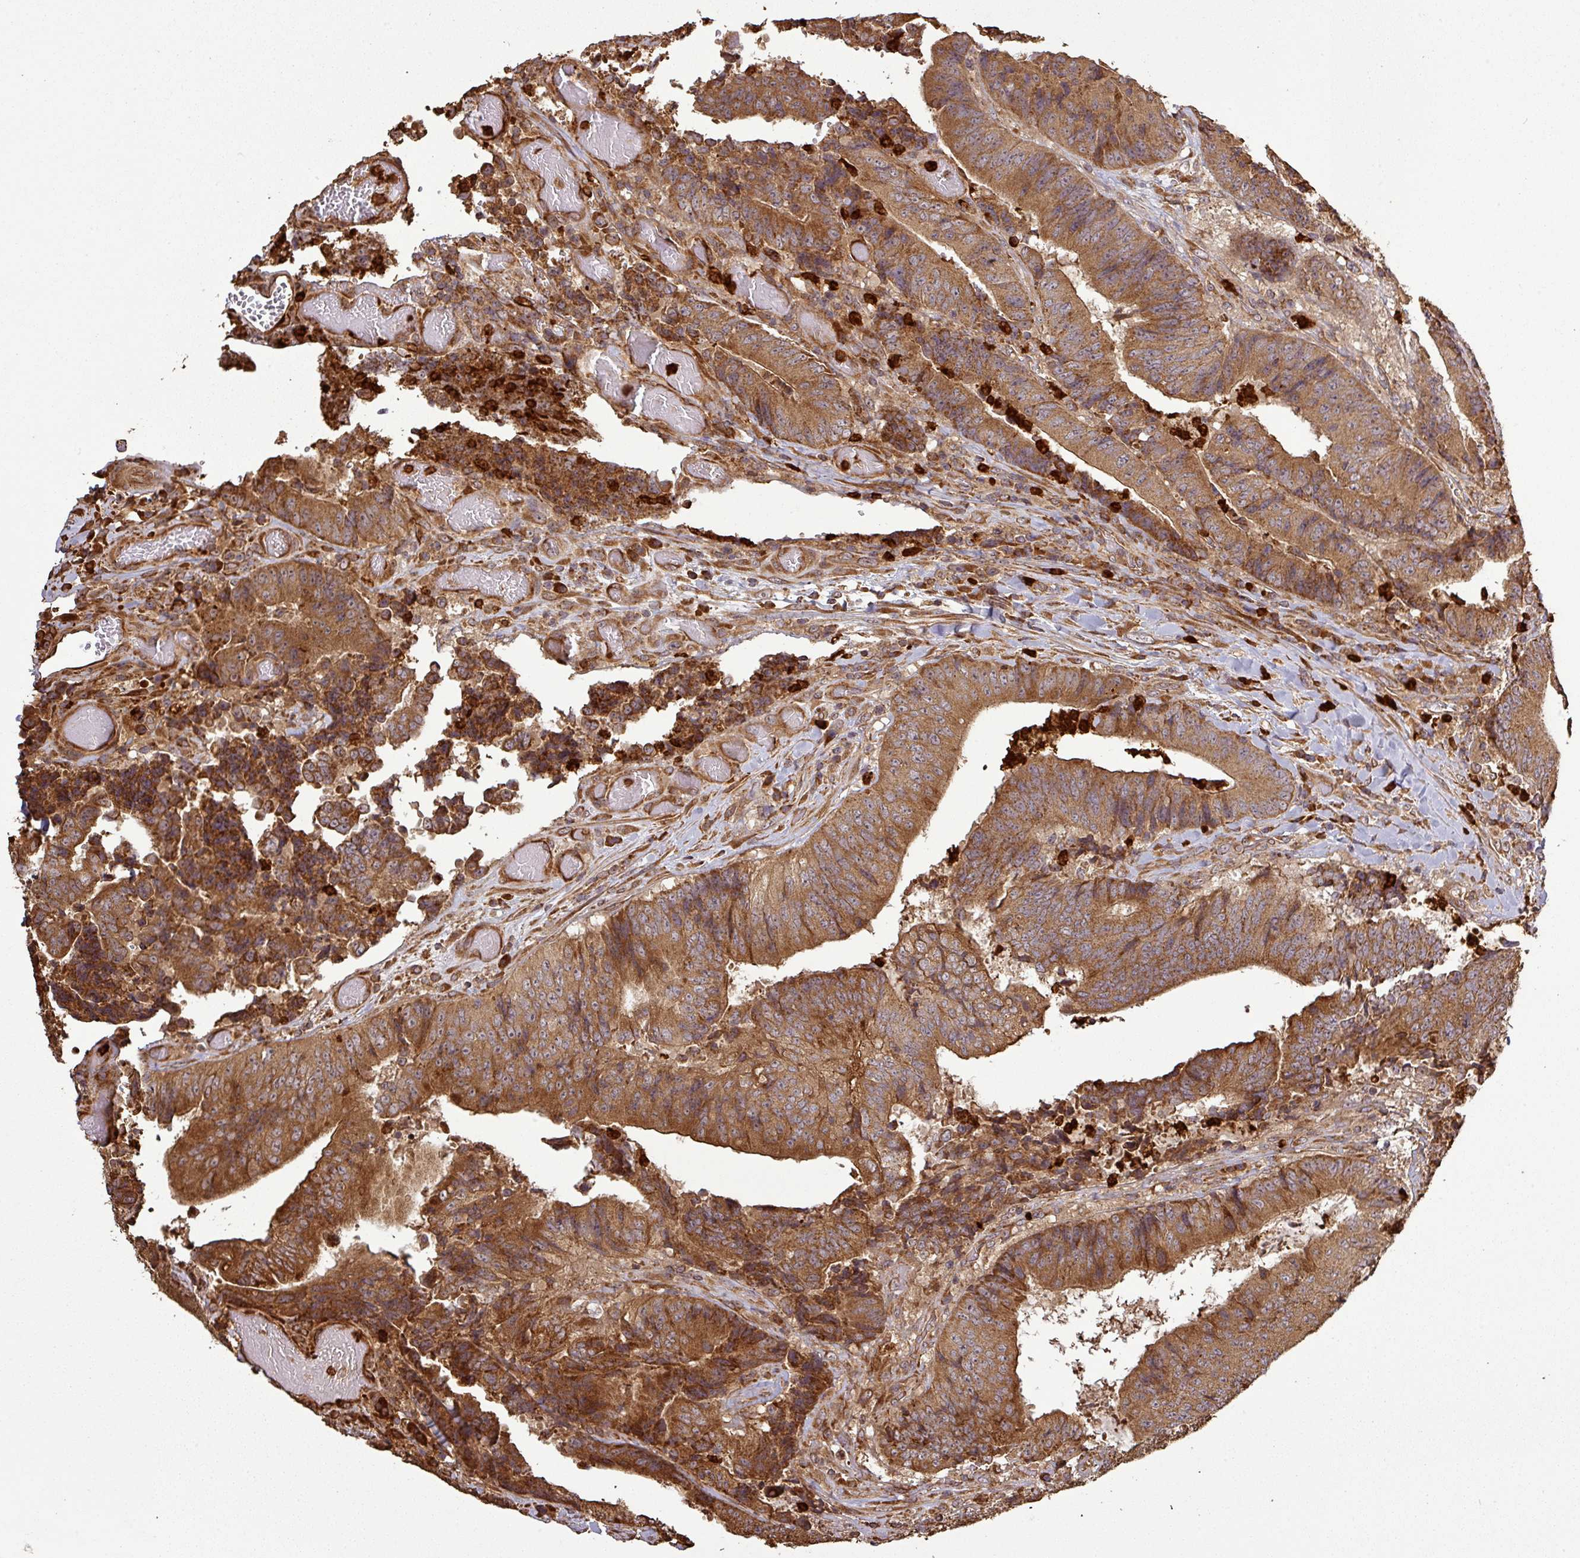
{"staining": {"intensity": "strong", "quantity": ">75%", "location": "cytoplasmic/membranous"}, "tissue": "colorectal cancer", "cell_type": "Tumor cells", "image_type": "cancer", "snomed": [{"axis": "morphology", "description": "Adenocarcinoma, NOS"}, {"axis": "topography", "description": "Rectum"}], "caption": "DAB (3,3'-diaminobenzidine) immunohistochemical staining of human colorectal adenocarcinoma displays strong cytoplasmic/membranous protein staining in approximately >75% of tumor cells. (DAB (3,3'-diaminobenzidine) = brown stain, brightfield microscopy at high magnification).", "gene": "PLEKHM1", "patient": {"sex": "male", "age": 72}}